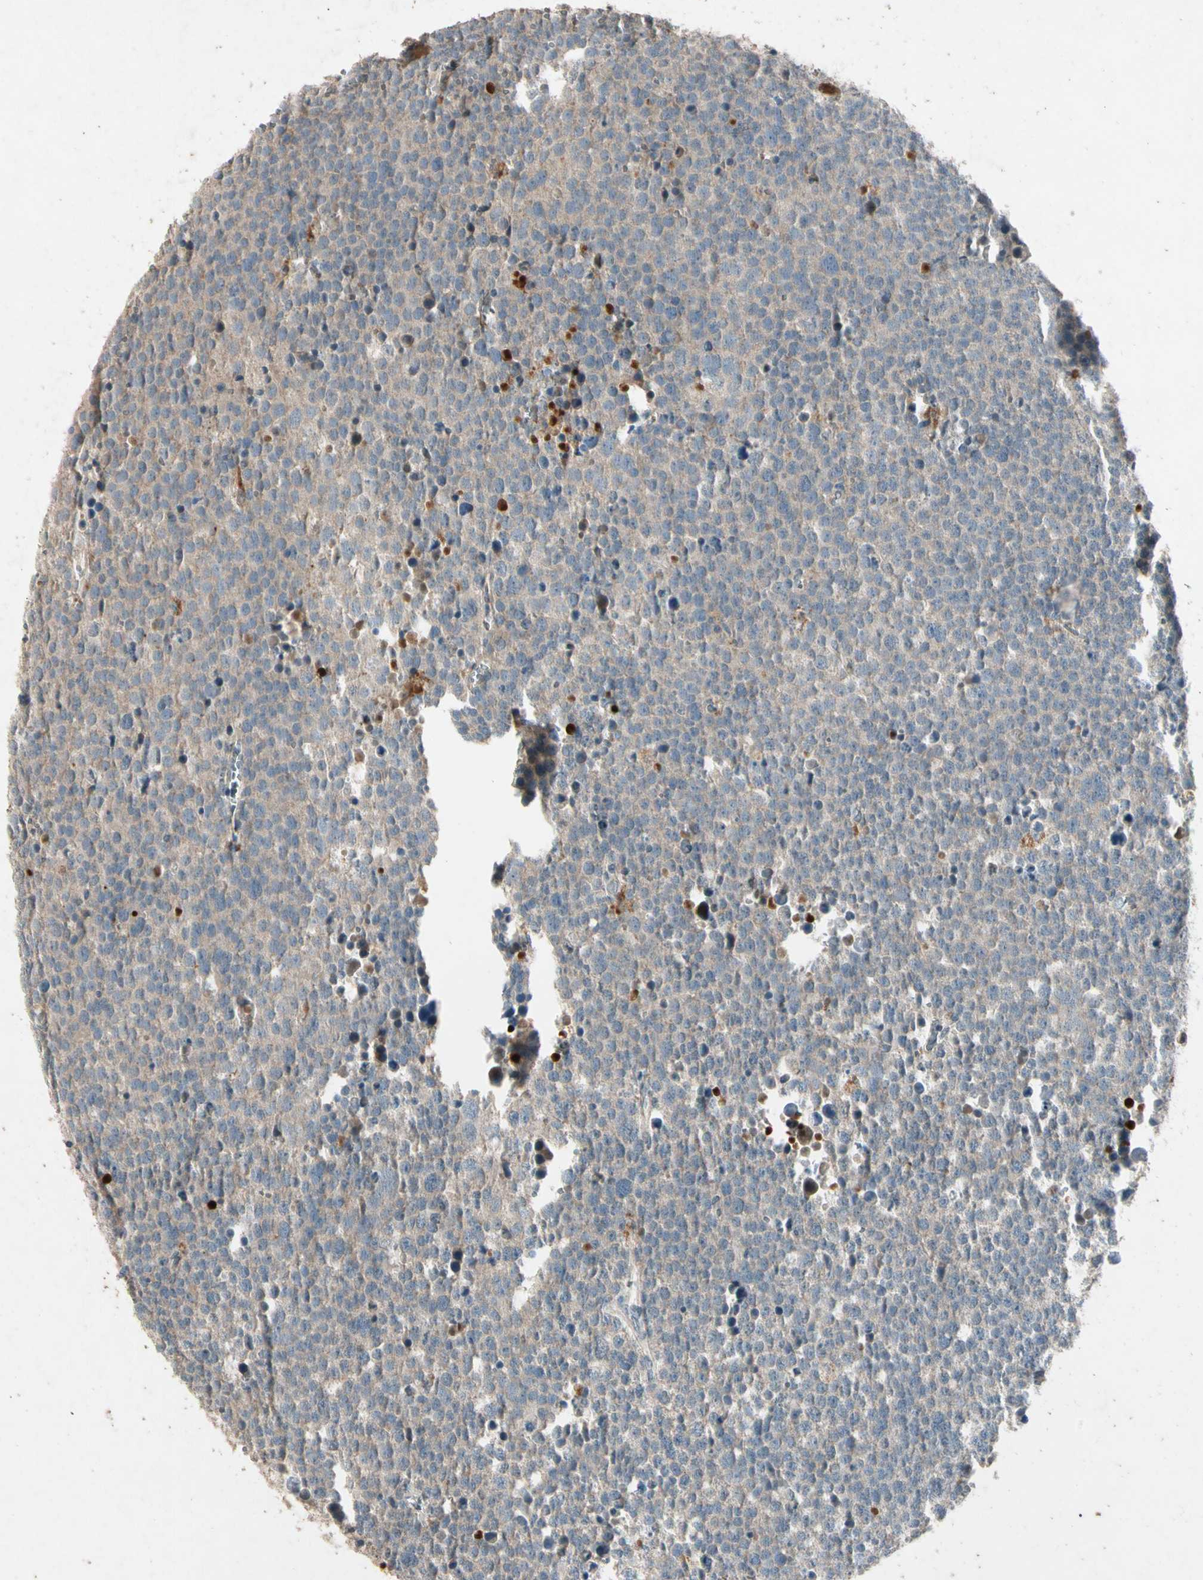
{"staining": {"intensity": "weak", "quantity": "25%-75%", "location": "cytoplasmic/membranous"}, "tissue": "testis cancer", "cell_type": "Tumor cells", "image_type": "cancer", "snomed": [{"axis": "morphology", "description": "Seminoma, NOS"}, {"axis": "topography", "description": "Testis"}], "caption": "A low amount of weak cytoplasmic/membranous staining is present in approximately 25%-75% of tumor cells in testis cancer tissue.", "gene": "GPLD1", "patient": {"sex": "male", "age": 71}}